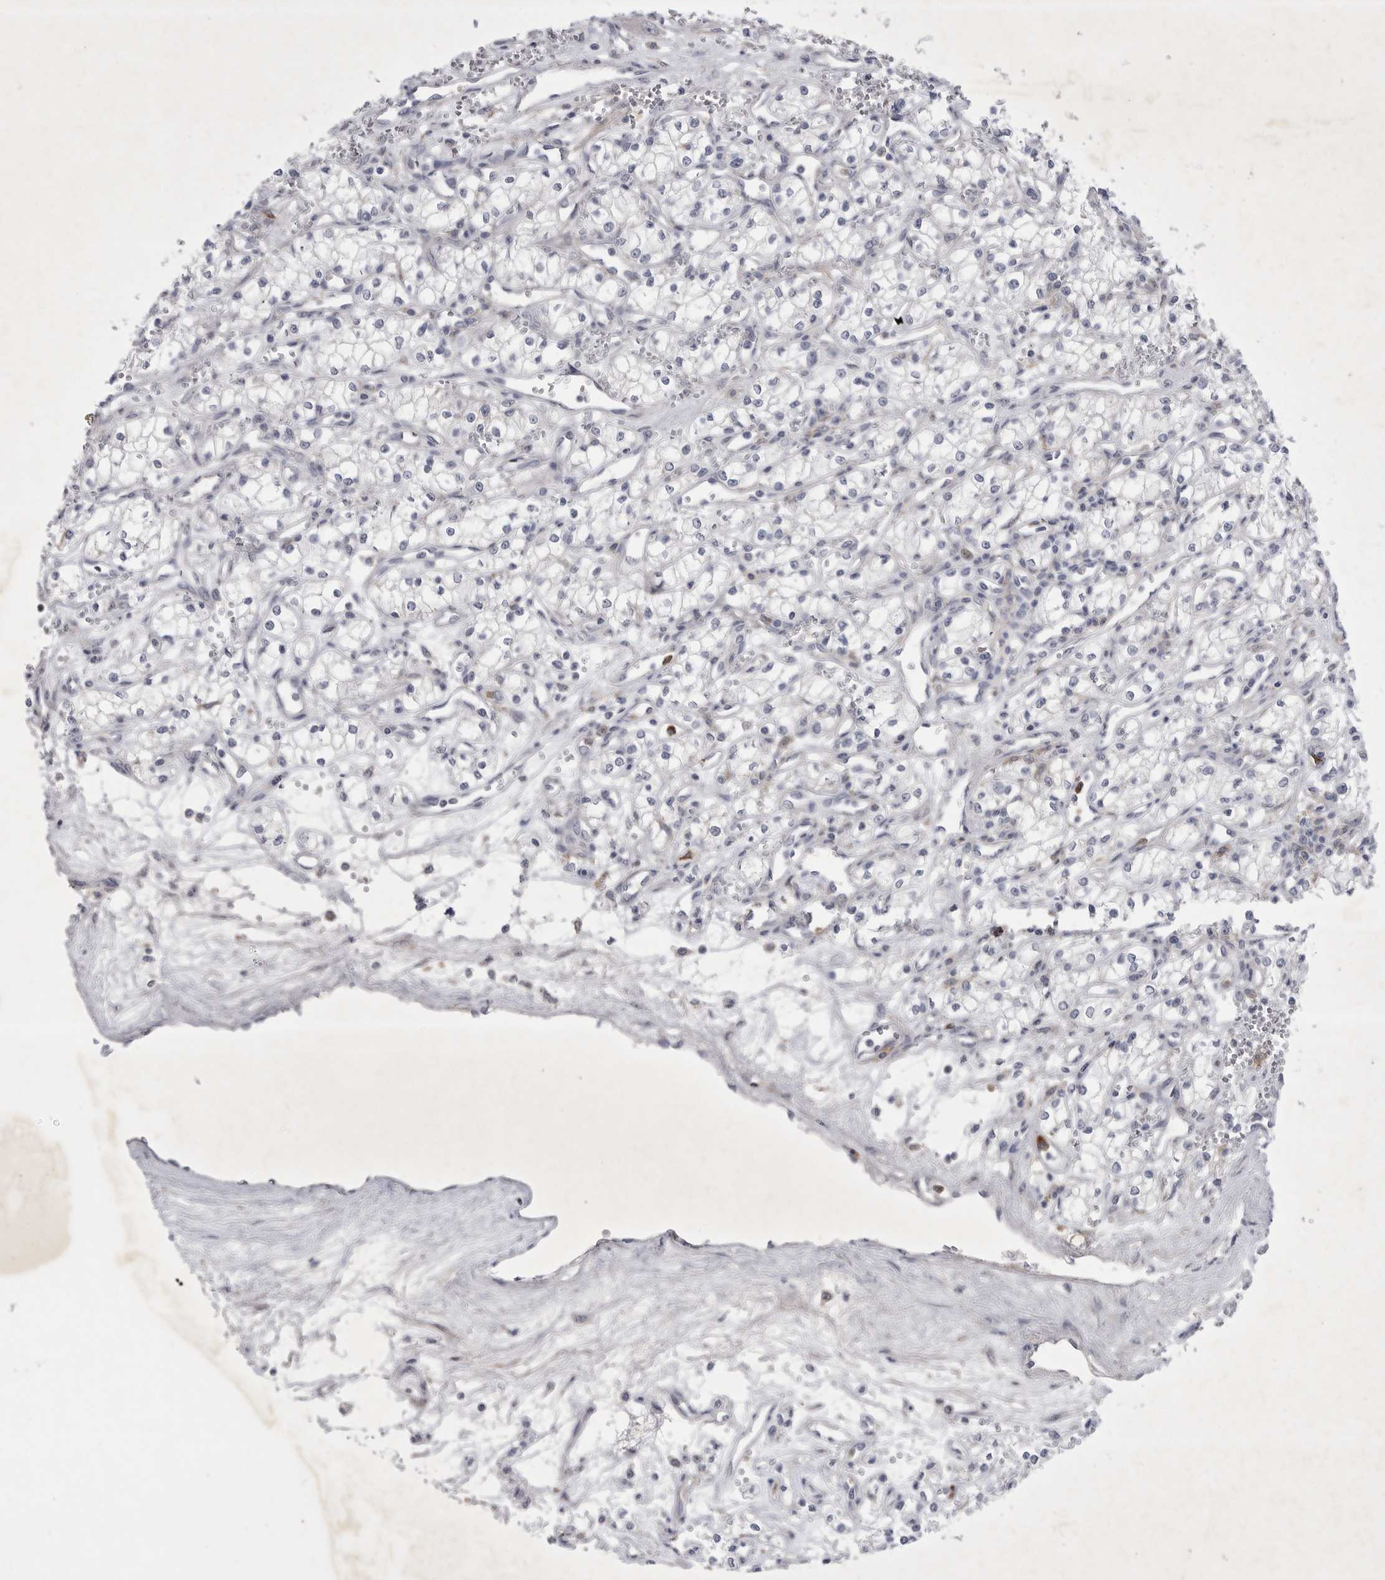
{"staining": {"intensity": "negative", "quantity": "none", "location": "none"}, "tissue": "renal cancer", "cell_type": "Tumor cells", "image_type": "cancer", "snomed": [{"axis": "morphology", "description": "Adenocarcinoma, NOS"}, {"axis": "topography", "description": "Kidney"}], "caption": "There is no significant expression in tumor cells of adenocarcinoma (renal).", "gene": "SIGLEC10", "patient": {"sex": "male", "age": 59}}